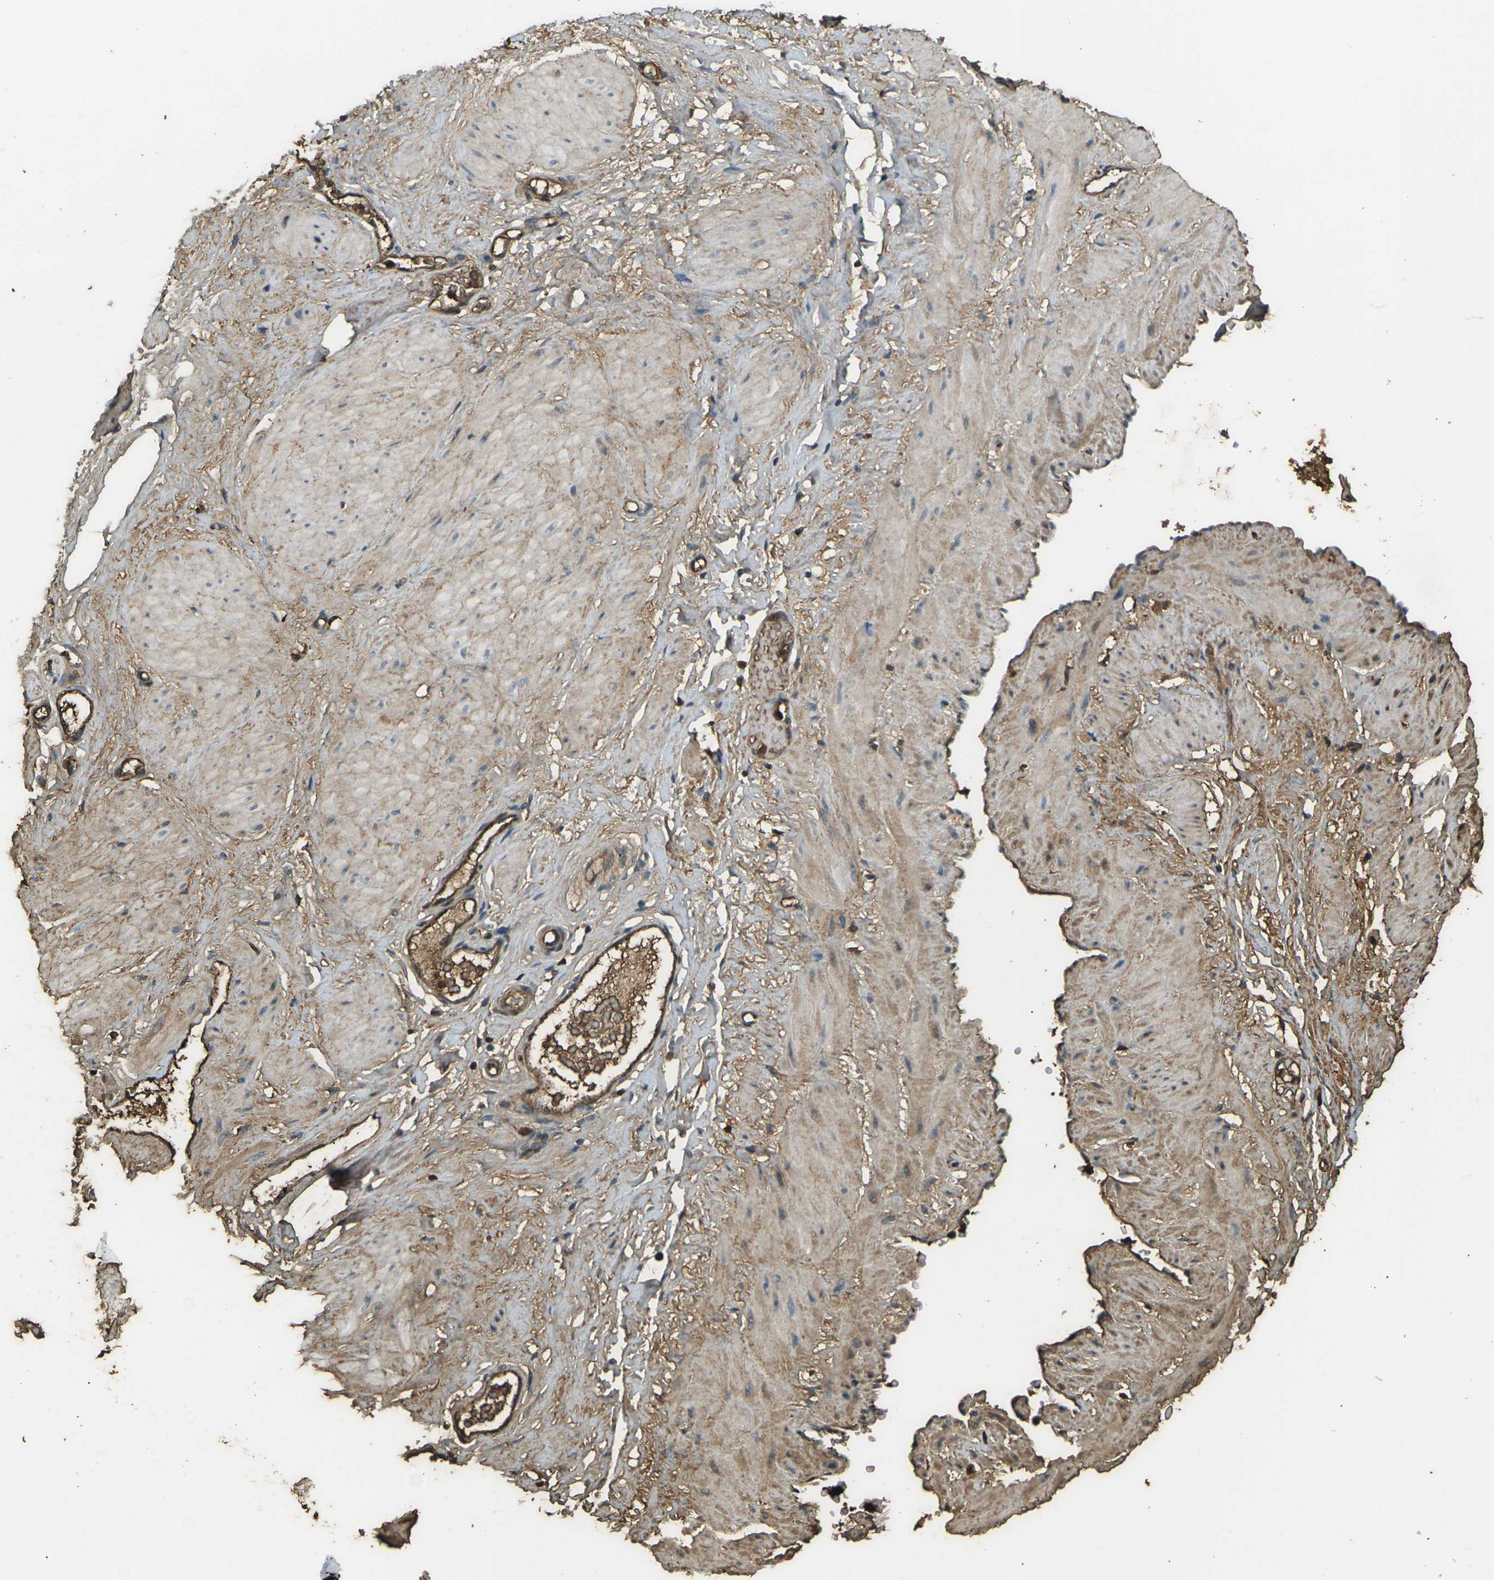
{"staining": {"intensity": "strong", "quantity": ">75%", "location": "cytoplasmic/membranous"}, "tissue": "adipose tissue", "cell_type": "Adipocytes", "image_type": "normal", "snomed": [{"axis": "morphology", "description": "Normal tissue, NOS"}, {"axis": "topography", "description": "Soft tissue"}, {"axis": "topography", "description": "Vascular tissue"}], "caption": "An image showing strong cytoplasmic/membranous expression in about >75% of adipocytes in benign adipose tissue, as visualized by brown immunohistochemical staining.", "gene": "CYP1B1", "patient": {"sex": "female", "age": 35}}